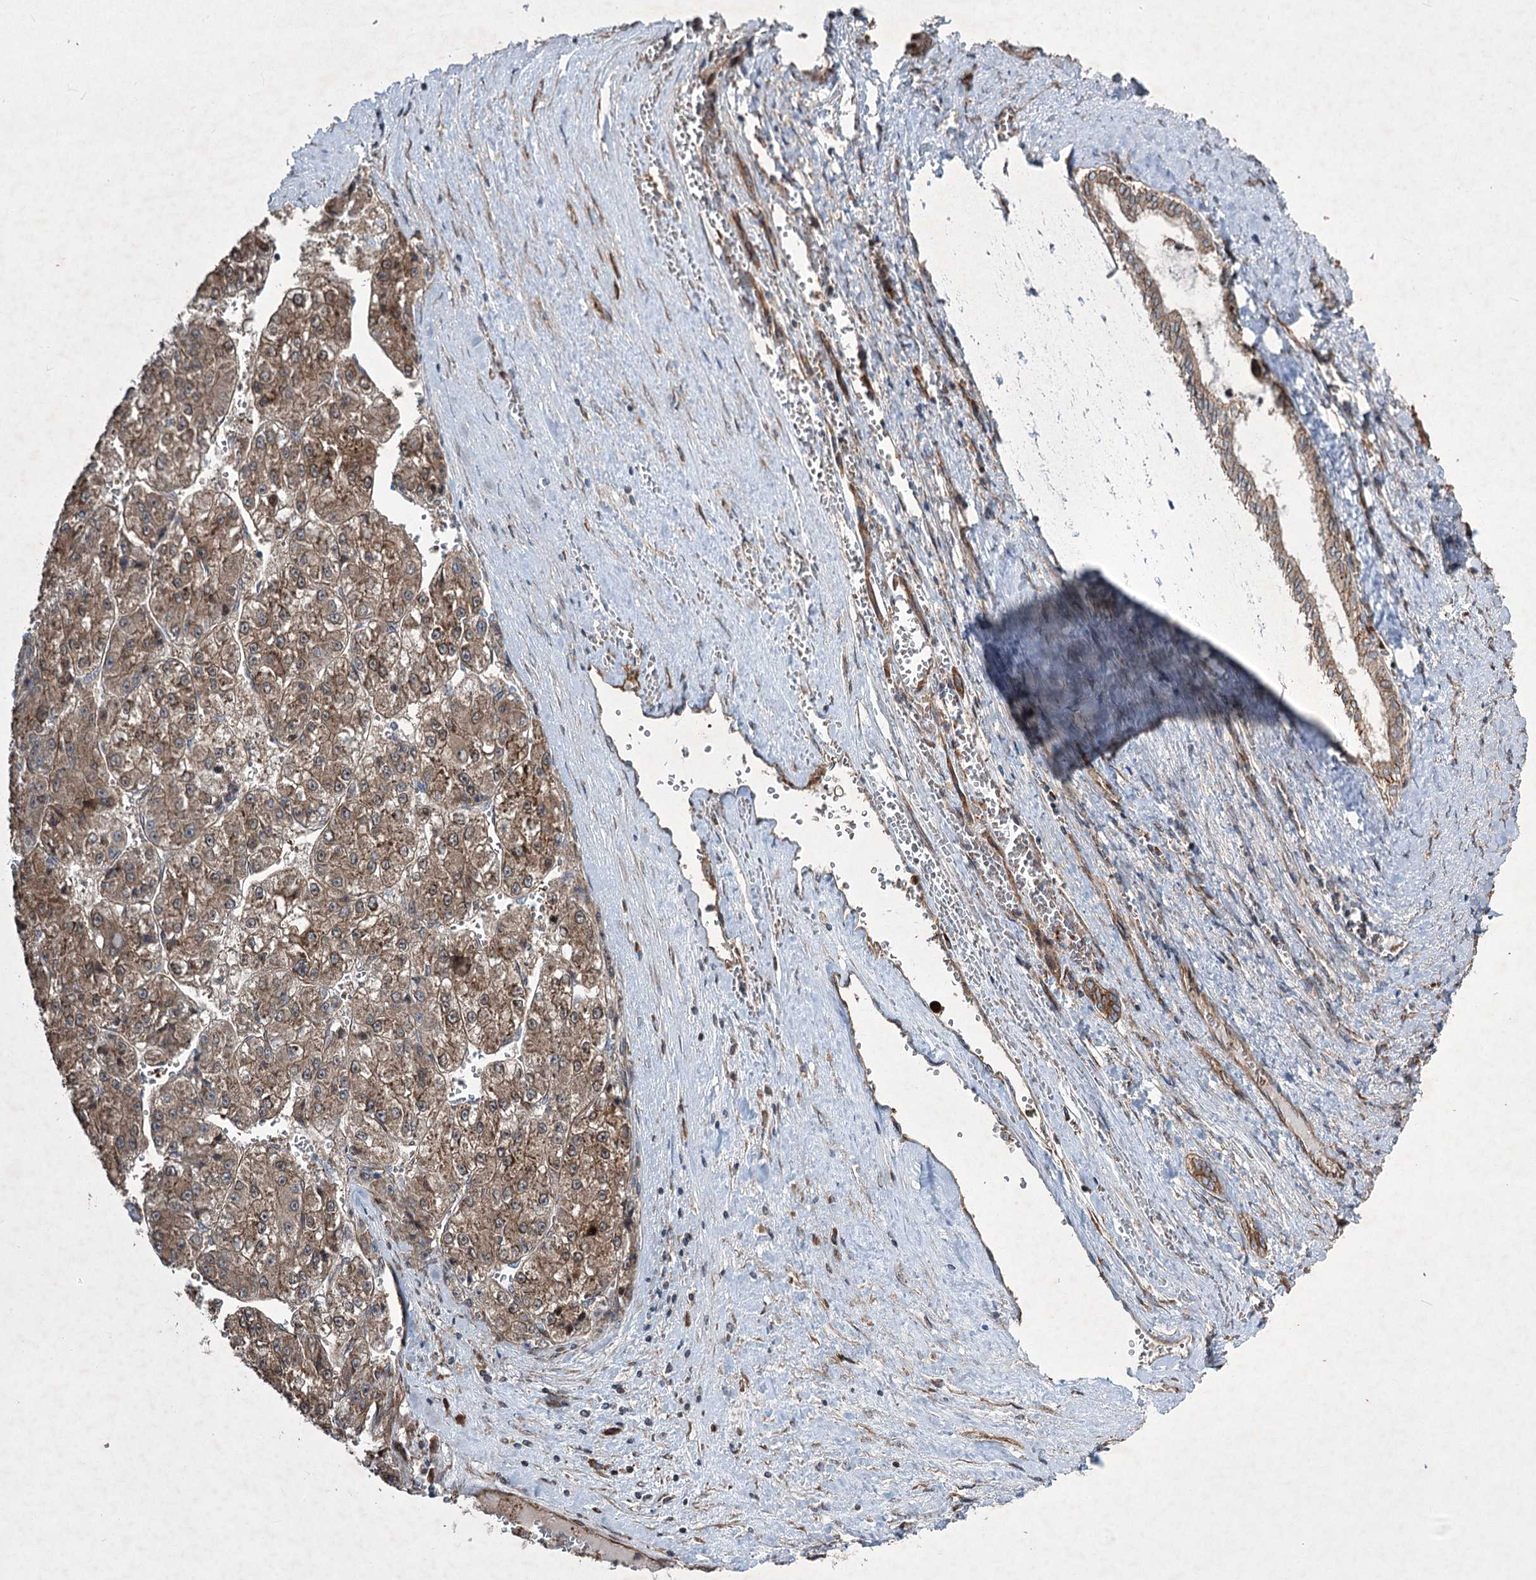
{"staining": {"intensity": "moderate", "quantity": ">75%", "location": "cytoplasmic/membranous"}, "tissue": "liver cancer", "cell_type": "Tumor cells", "image_type": "cancer", "snomed": [{"axis": "morphology", "description": "Carcinoma, Hepatocellular, NOS"}, {"axis": "topography", "description": "Liver"}], "caption": "A histopathology image of human hepatocellular carcinoma (liver) stained for a protein reveals moderate cytoplasmic/membranous brown staining in tumor cells.", "gene": "SERINC5", "patient": {"sex": "female", "age": 73}}